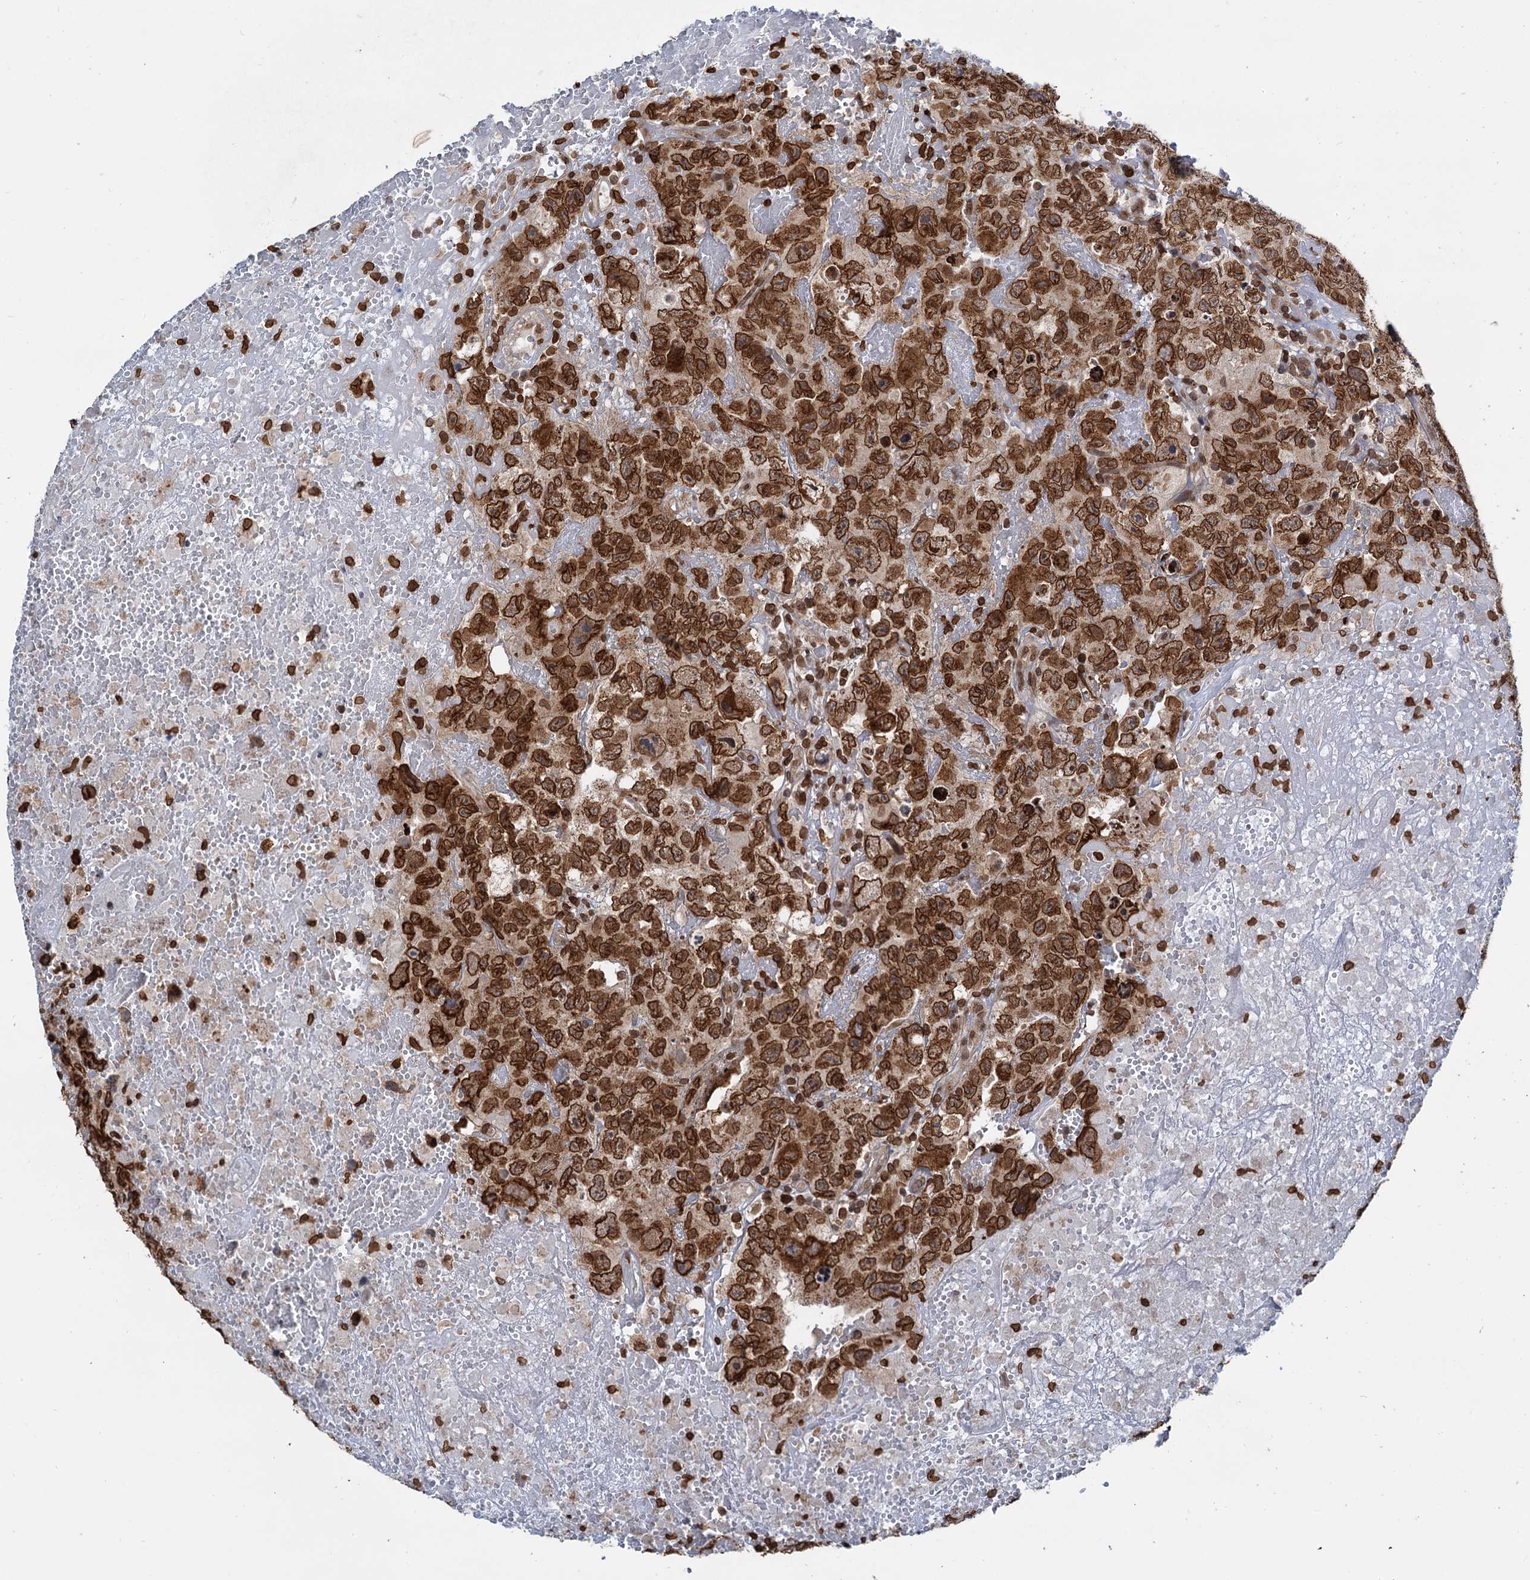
{"staining": {"intensity": "strong", "quantity": ">75%", "location": "cytoplasmic/membranous,nuclear"}, "tissue": "testis cancer", "cell_type": "Tumor cells", "image_type": "cancer", "snomed": [{"axis": "morphology", "description": "Carcinoma, Embryonal, NOS"}, {"axis": "topography", "description": "Testis"}], "caption": "This is a micrograph of immunohistochemistry staining of embryonal carcinoma (testis), which shows strong expression in the cytoplasmic/membranous and nuclear of tumor cells.", "gene": "ZC3H13", "patient": {"sex": "male", "age": 45}}